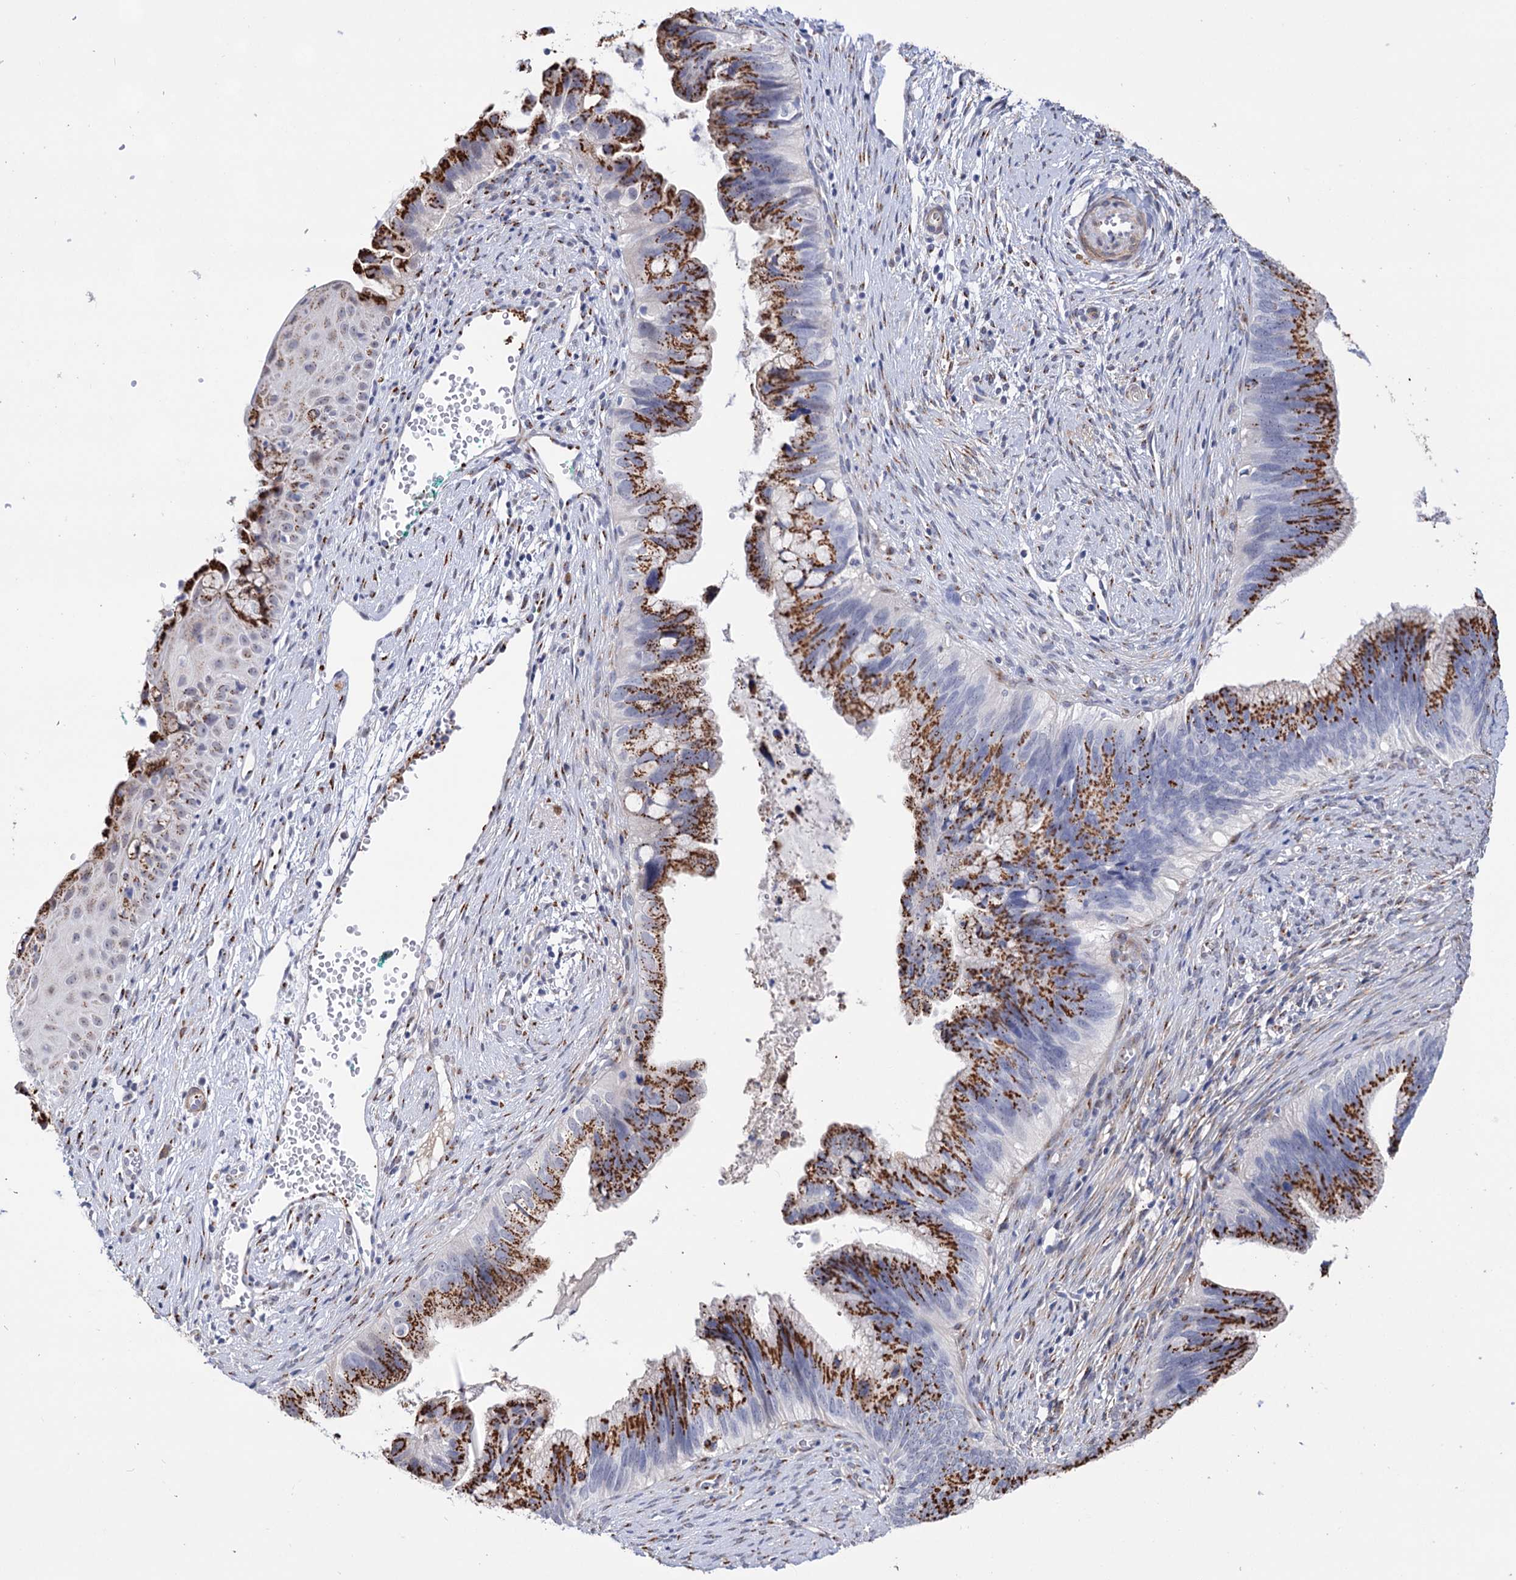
{"staining": {"intensity": "strong", "quantity": ">75%", "location": "cytoplasmic/membranous"}, "tissue": "cervical cancer", "cell_type": "Tumor cells", "image_type": "cancer", "snomed": [{"axis": "morphology", "description": "Adenocarcinoma, NOS"}, {"axis": "topography", "description": "Cervix"}], "caption": "This micrograph demonstrates IHC staining of adenocarcinoma (cervical), with high strong cytoplasmic/membranous positivity in approximately >75% of tumor cells.", "gene": "C11orf96", "patient": {"sex": "female", "age": 42}}